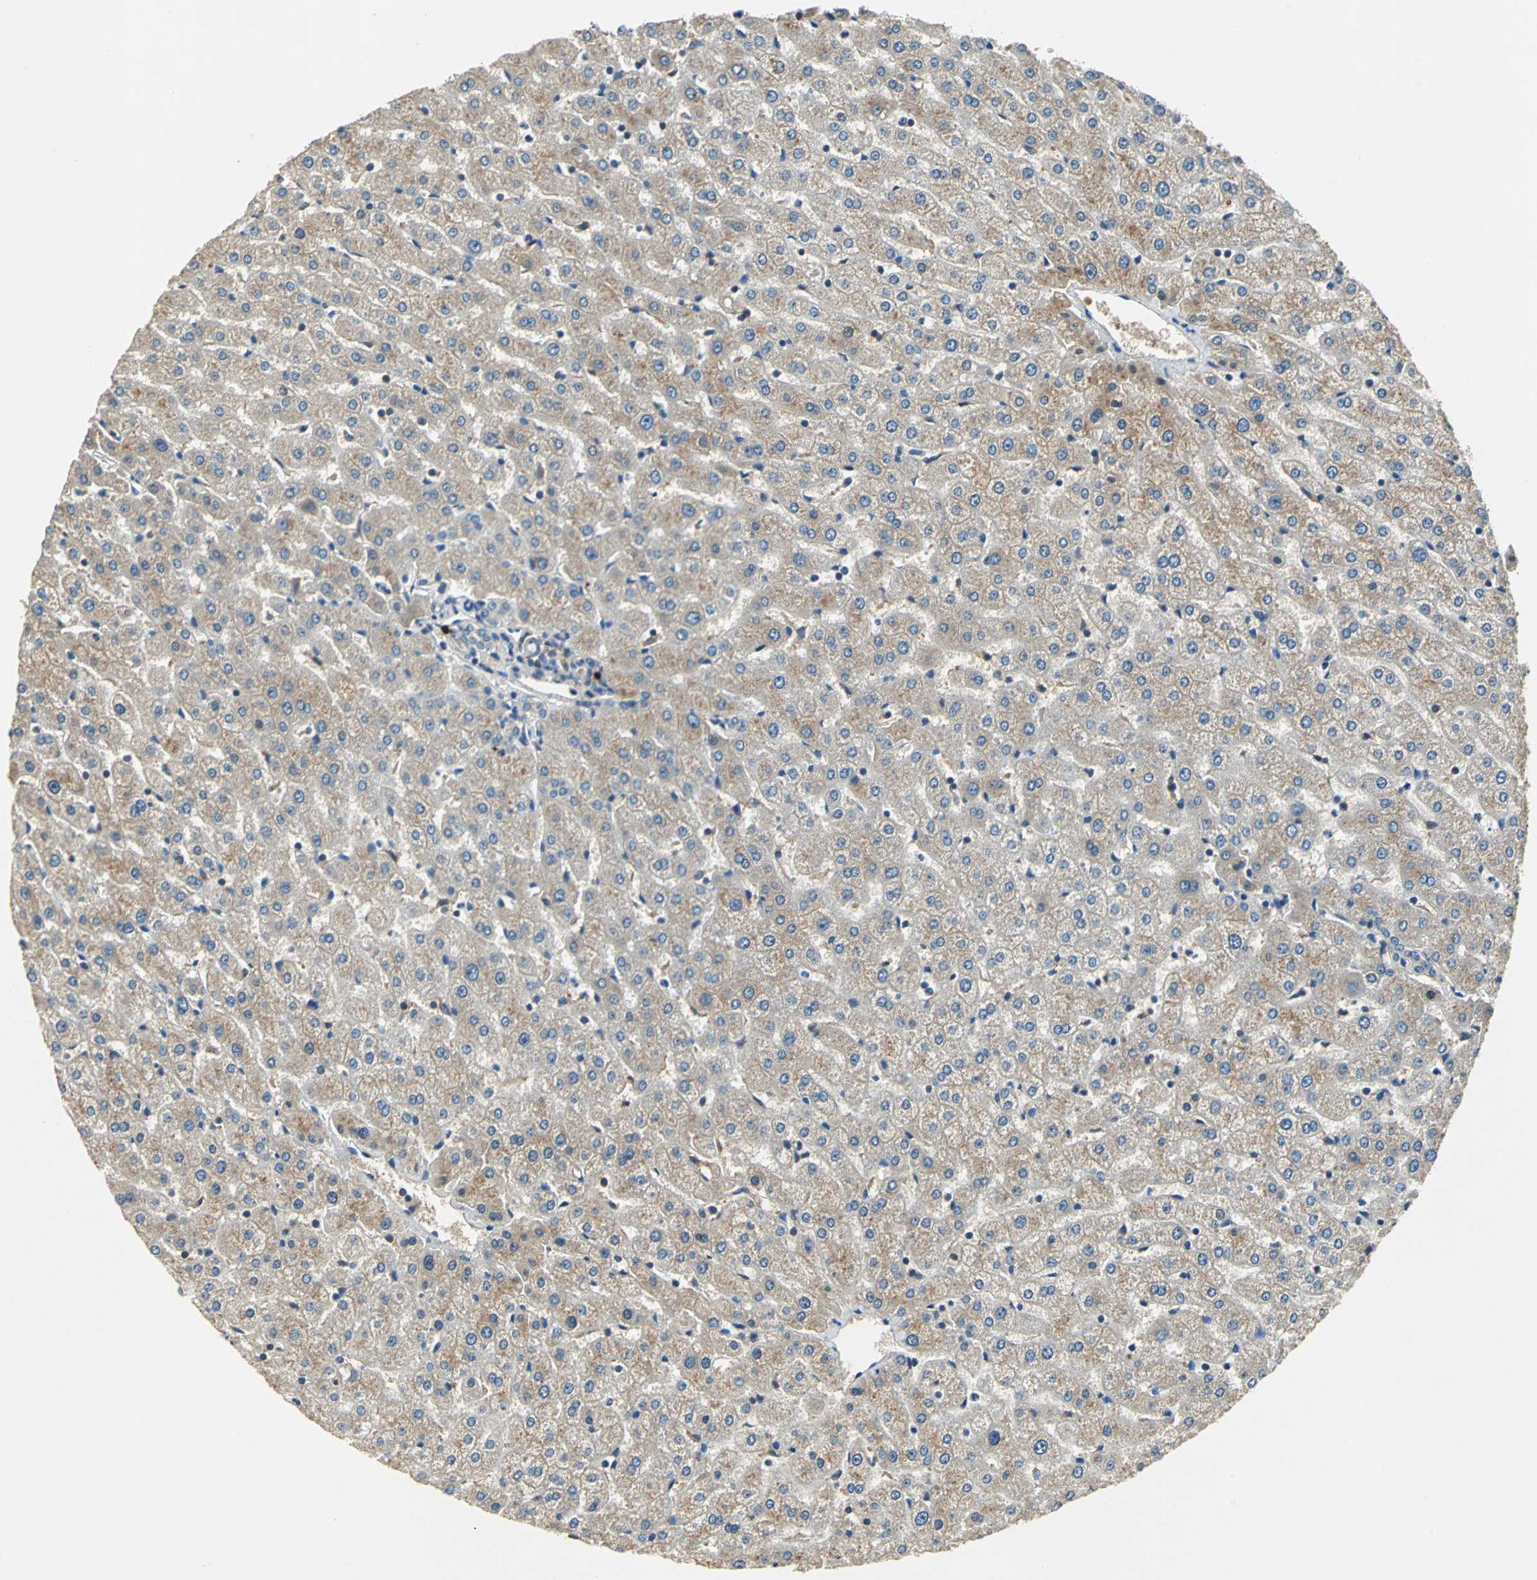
{"staining": {"intensity": "weak", "quantity": ">75%", "location": "cytoplasmic/membranous"}, "tissue": "liver", "cell_type": "Cholangiocytes", "image_type": "normal", "snomed": [{"axis": "morphology", "description": "Normal tissue, NOS"}, {"axis": "morphology", "description": "Fibrosis, NOS"}, {"axis": "topography", "description": "Liver"}], "caption": "A photomicrograph of human liver stained for a protein displays weak cytoplasmic/membranous brown staining in cholangiocytes.", "gene": "SLC19A2", "patient": {"sex": "female", "age": 29}}